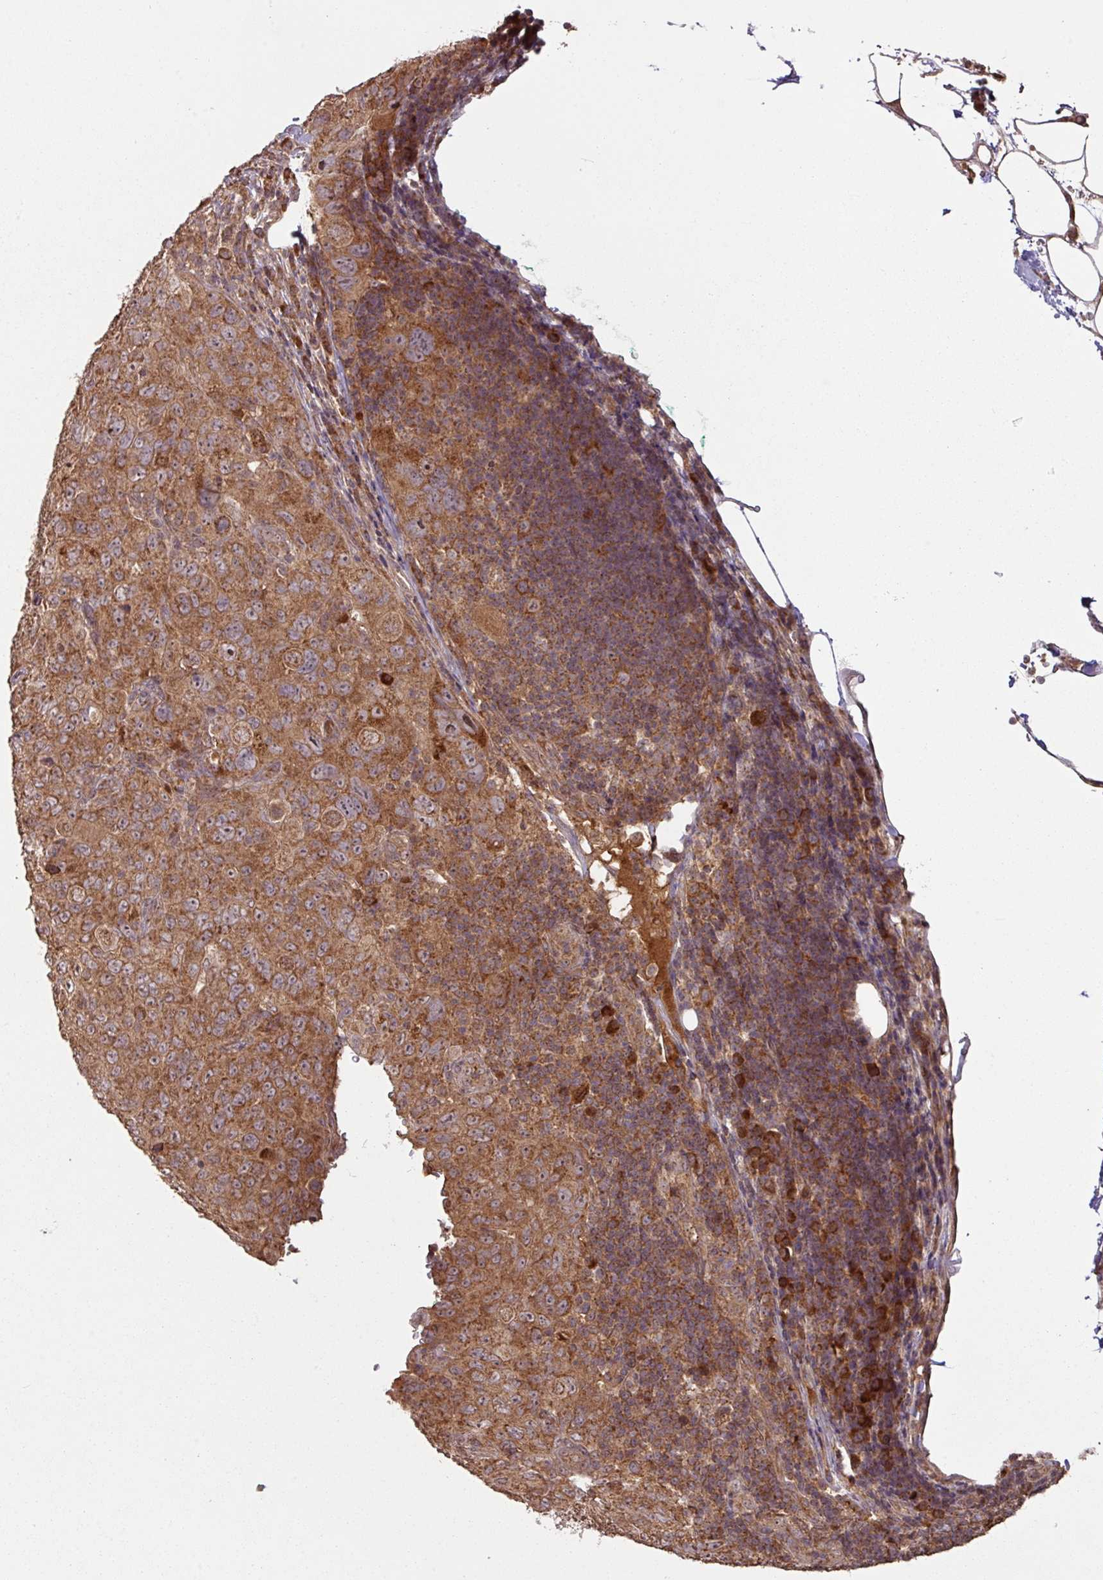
{"staining": {"intensity": "moderate", "quantity": ">75%", "location": "cytoplasmic/membranous,nuclear"}, "tissue": "pancreatic cancer", "cell_type": "Tumor cells", "image_type": "cancer", "snomed": [{"axis": "morphology", "description": "Adenocarcinoma, NOS"}, {"axis": "topography", "description": "Pancreas"}], "caption": "Pancreatic cancer stained with DAB (3,3'-diaminobenzidine) immunohistochemistry (IHC) demonstrates medium levels of moderate cytoplasmic/membranous and nuclear positivity in approximately >75% of tumor cells.", "gene": "MRRF", "patient": {"sex": "male", "age": 68}}